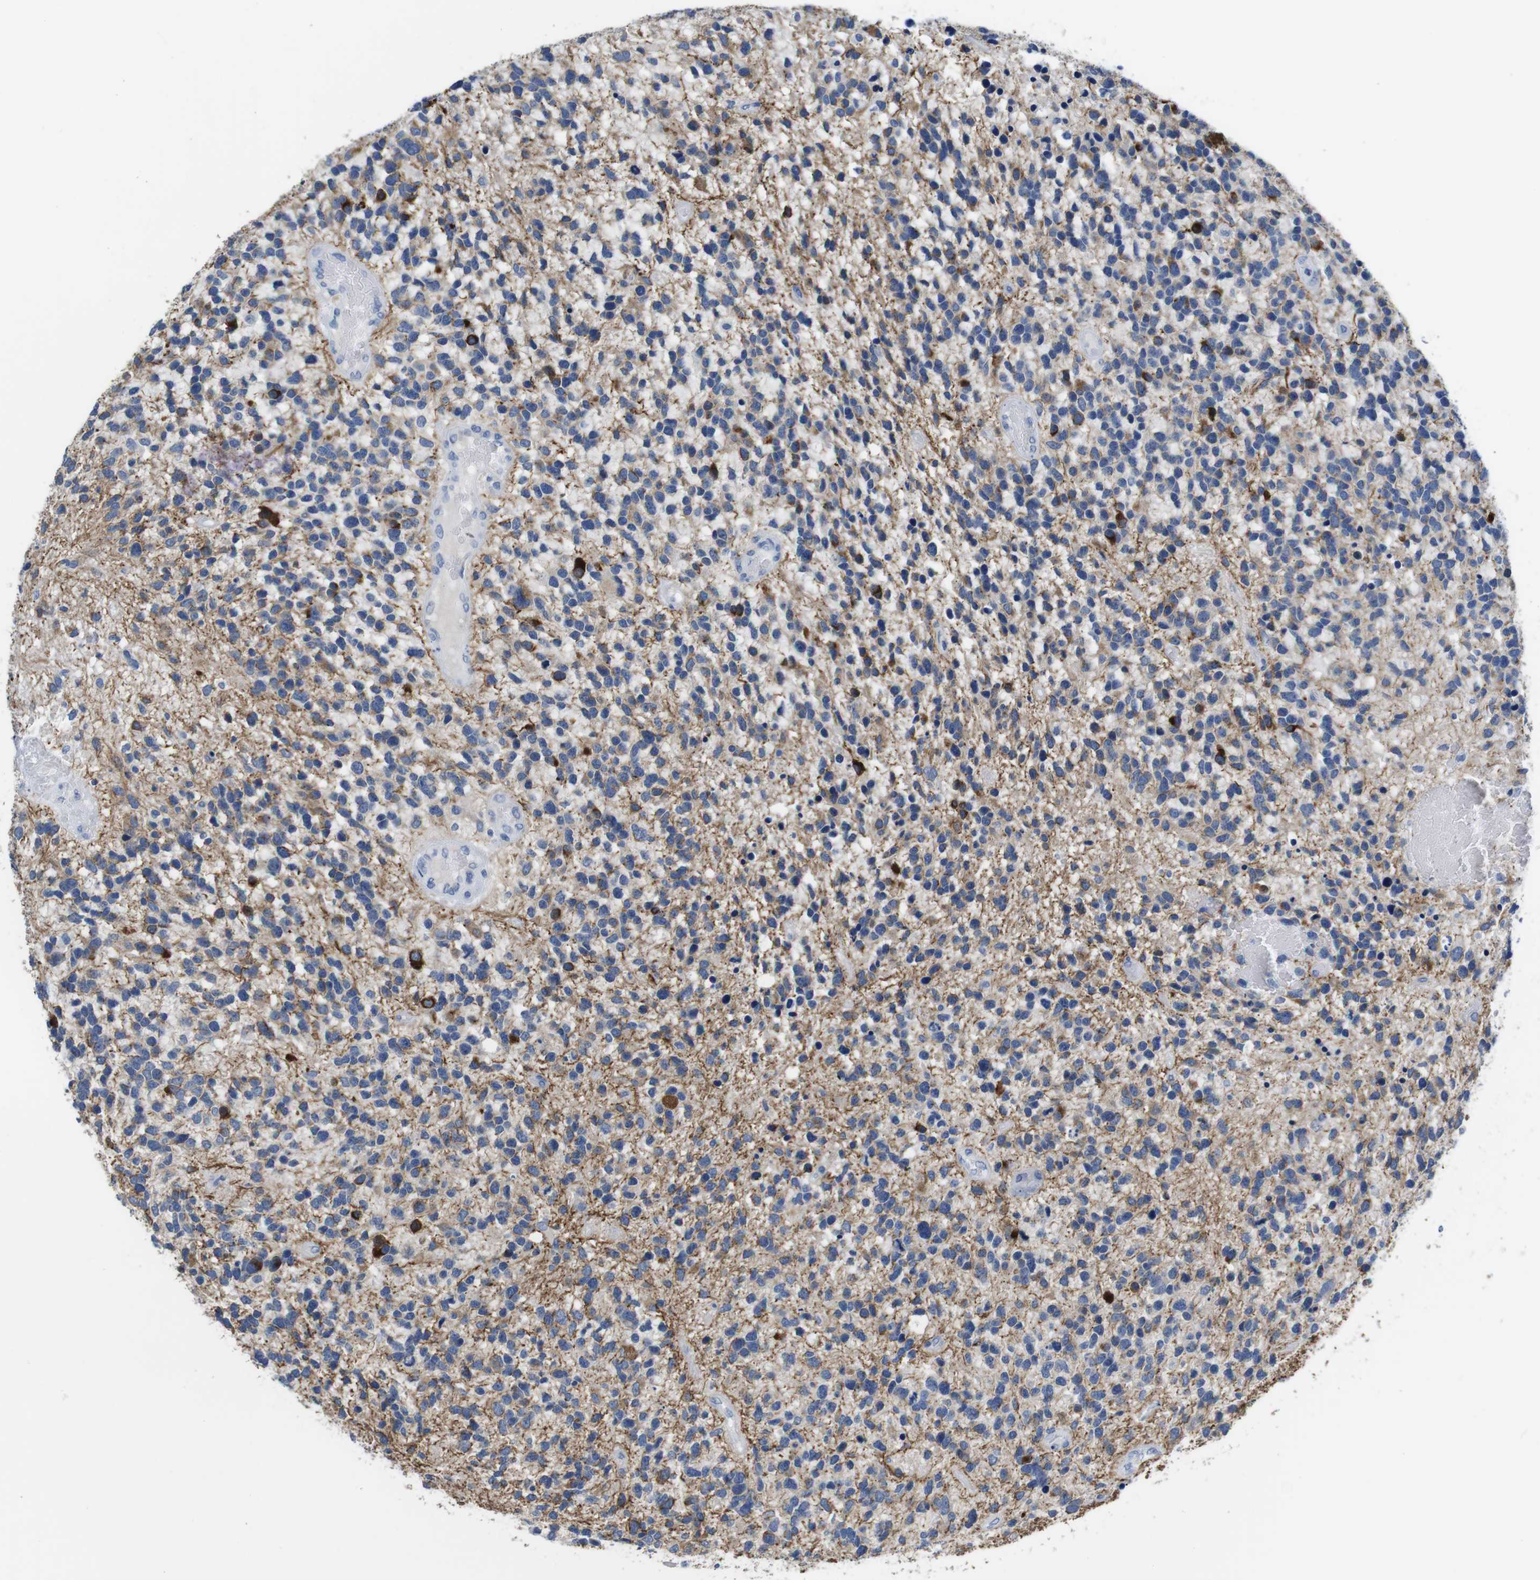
{"staining": {"intensity": "strong", "quantity": "<25%", "location": "cytoplasmic/membranous"}, "tissue": "glioma", "cell_type": "Tumor cells", "image_type": "cancer", "snomed": [{"axis": "morphology", "description": "Glioma, malignant, High grade"}, {"axis": "topography", "description": "Brain"}], "caption": "High-magnification brightfield microscopy of glioma stained with DAB (brown) and counterstained with hematoxylin (blue). tumor cells exhibit strong cytoplasmic/membranous expression is appreciated in approximately<25% of cells.", "gene": "MAP6", "patient": {"sex": "female", "age": 58}}